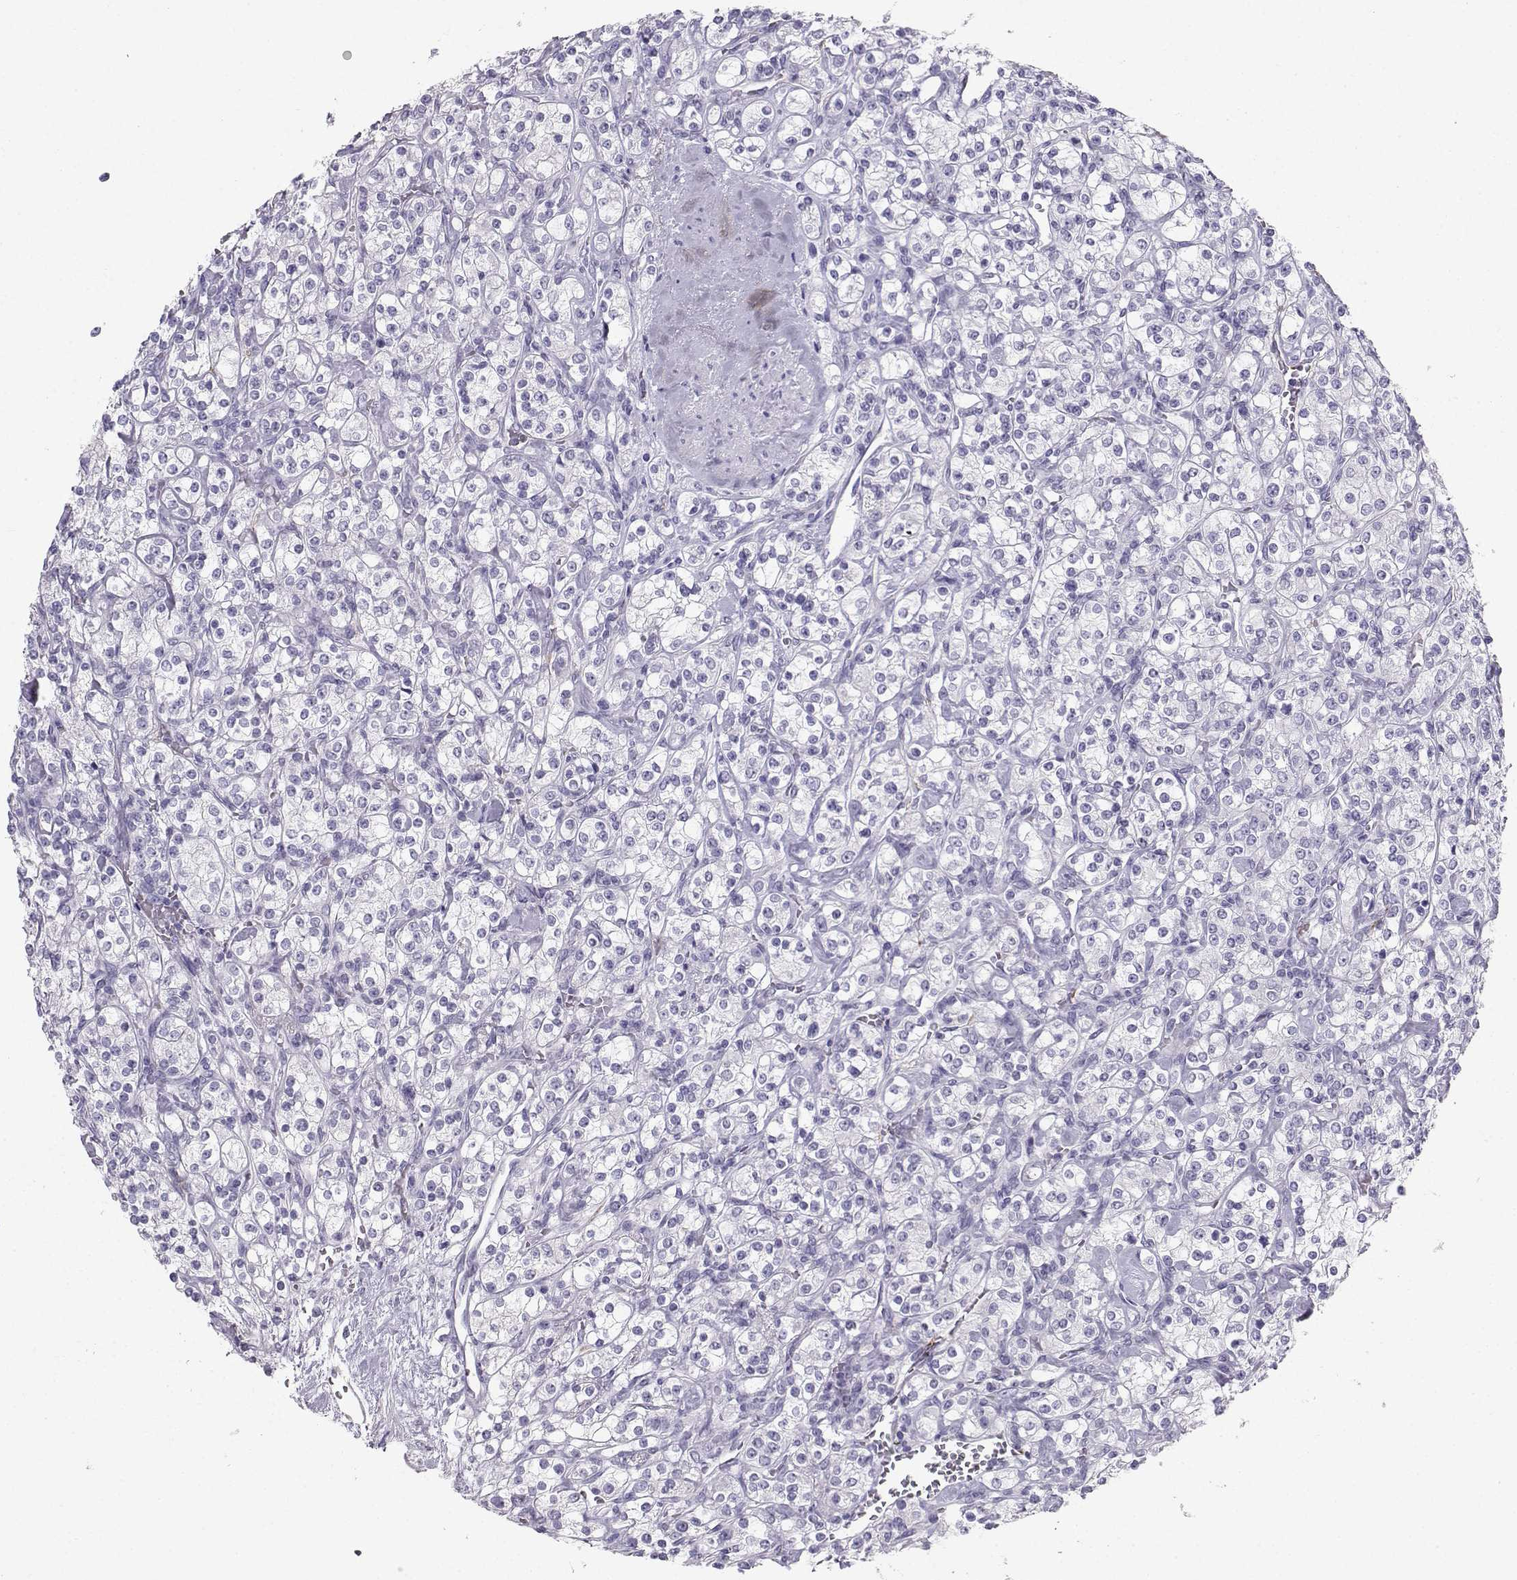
{"staining": {"intensity": "negative", "quantity": "none", "location": "none"}, "tissue": "renal cancer", "cell_type": "Tumor cells", "image_type": "cancer", "snomed": [{"axis": "morphology", "description": "Adenocarcinoma, NOS"}, {"axis": "topography", "description": "Kidney"}], "caption": "High magnification brightfield microscopy of renal adenocarcinoma stained with DAB (brown) and counterstained with hematoxylin (blue): tumor cells show no significant positivity.", "gene": "IQCD", "patient": {"sex": "male", "age": 77}}